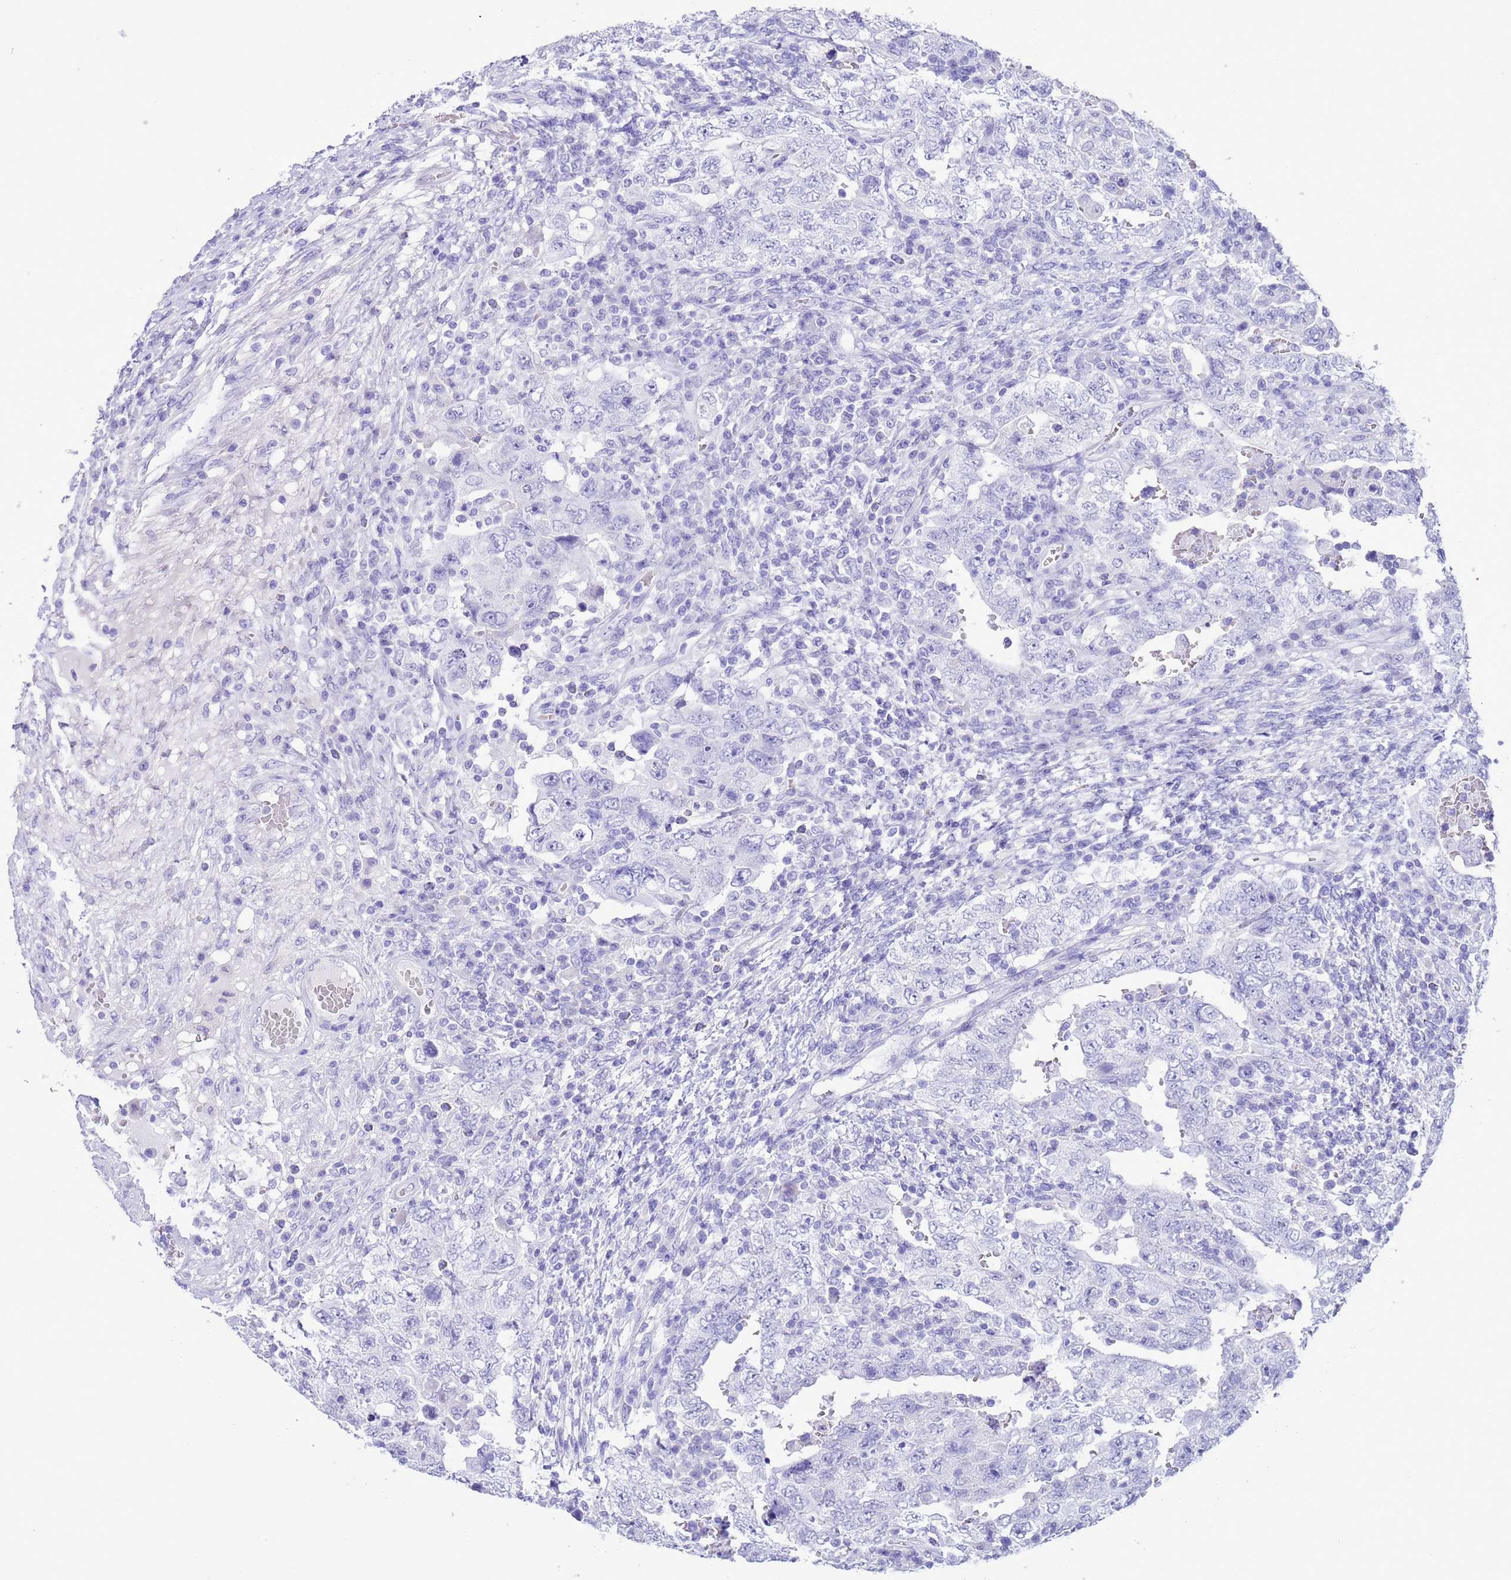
{"staining": {"intensity": "negative", "quantity": "none", "location": "none"}, "tissue": "testis cancer", "cell_type": "Tumor cells", "image_type": "cancer", "snomed": [{"axis": "morphology", "description": "Carcinoma, Embryonal, NOS"}, {"axis": "topography", "description": "Testis"}], "caption": "Immunohistochemical staining of human testis embryonal carcinoma reveals no significant staining in tumor cells.", "gene": "GSTM1", "patient": {"sex": "male", "age": 26}}